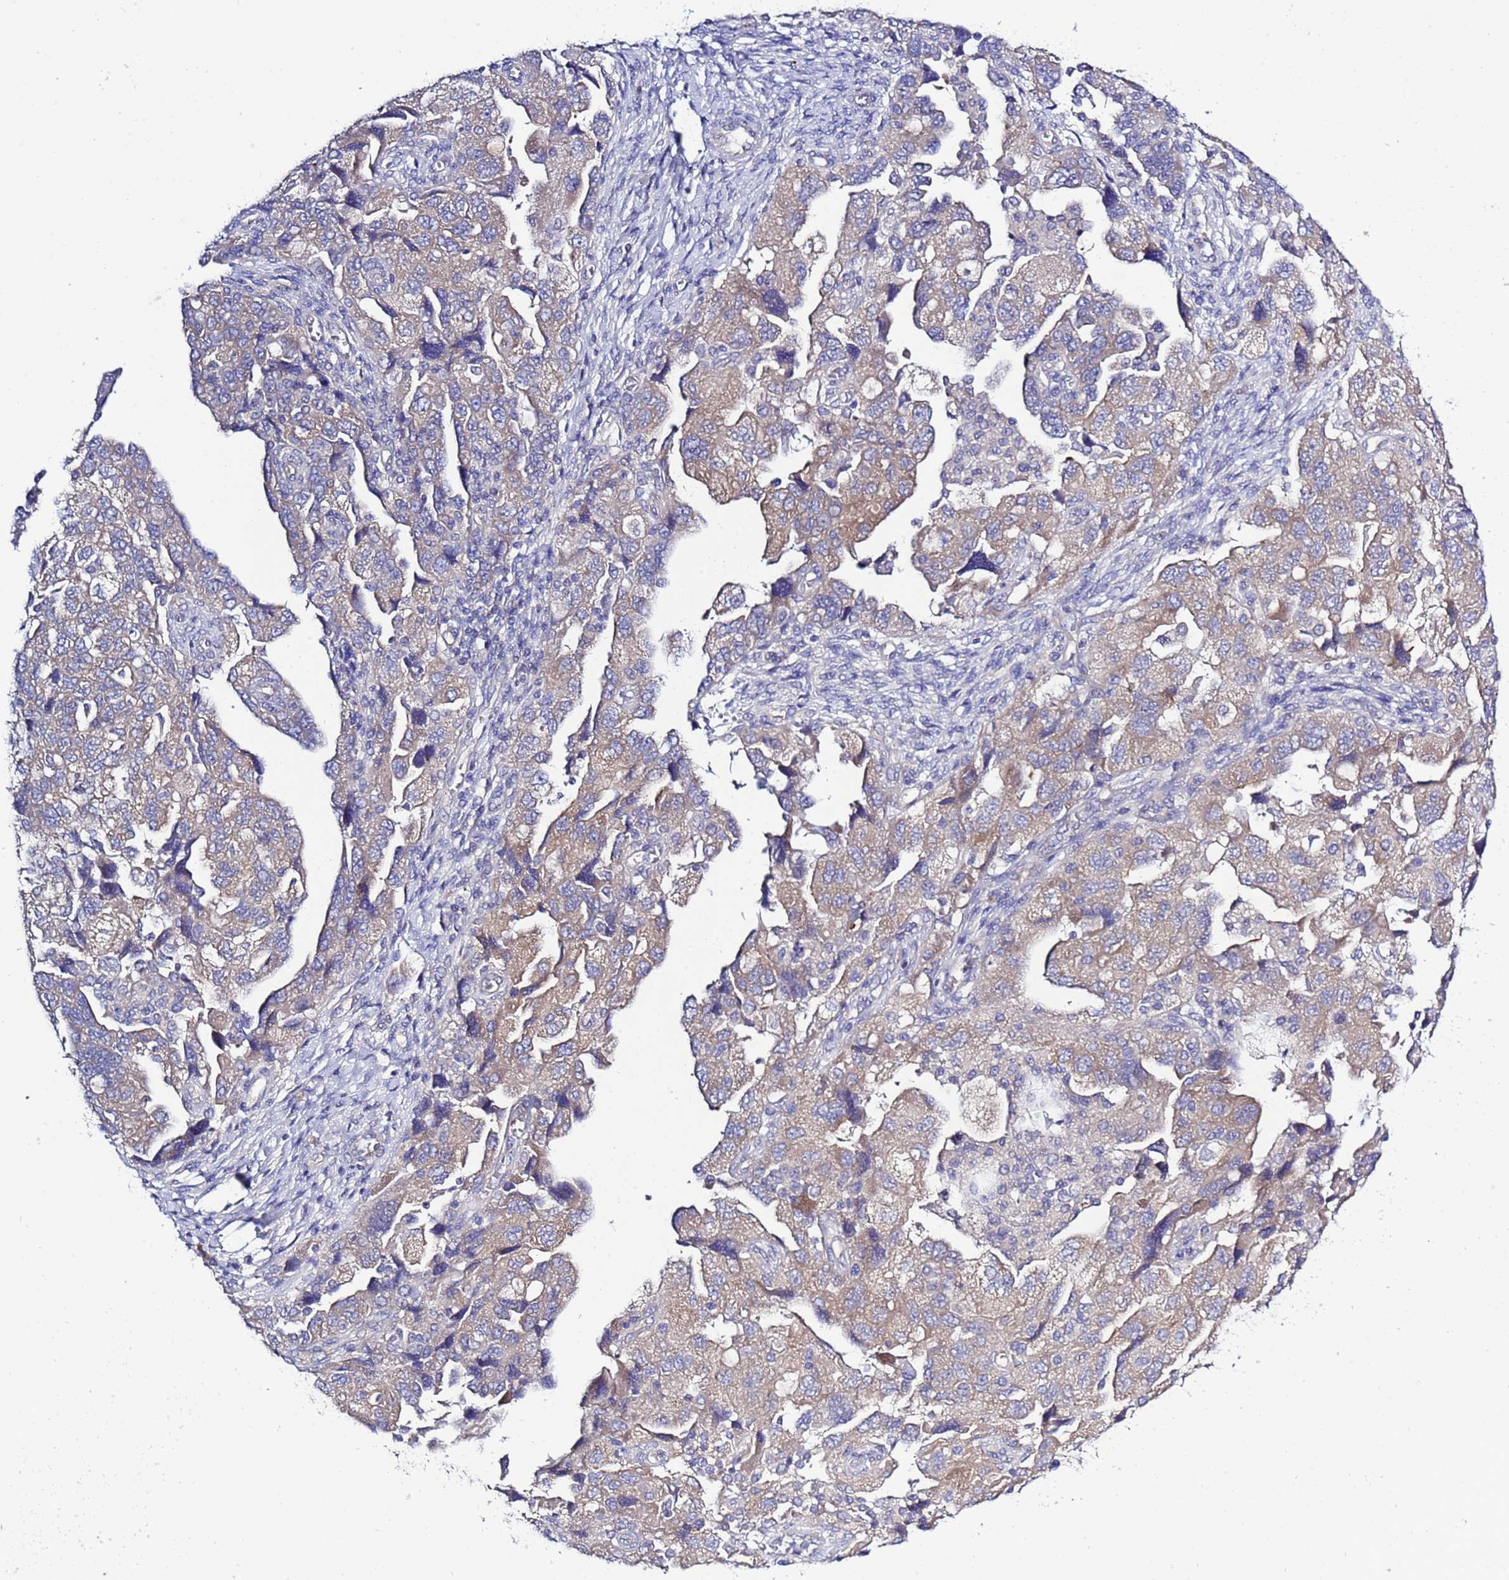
{"staining": {"intensity": "weak", "quantity": "<25%", "location": "cytoplasmic/membranous"}, "tissue": "ovarian cancer", "cell_type": "Tumor cells", "image_type": "cancer", "snomed": [{"axis": "morphology", "description": "Carcinoma, NOS"}, {"axis": "morphology", "description": "Cystadenocarcinoma, serous, NOS"}, {"axis": "topography", "description": "Ovary"}], "caption": "Ovarian serous cystadenocarcinoma stained for a protein using immunohistochemistry reveals no staining tumor cells.", "gene": "RC3H2", "patient": {"sex": "female", "age": 69}}